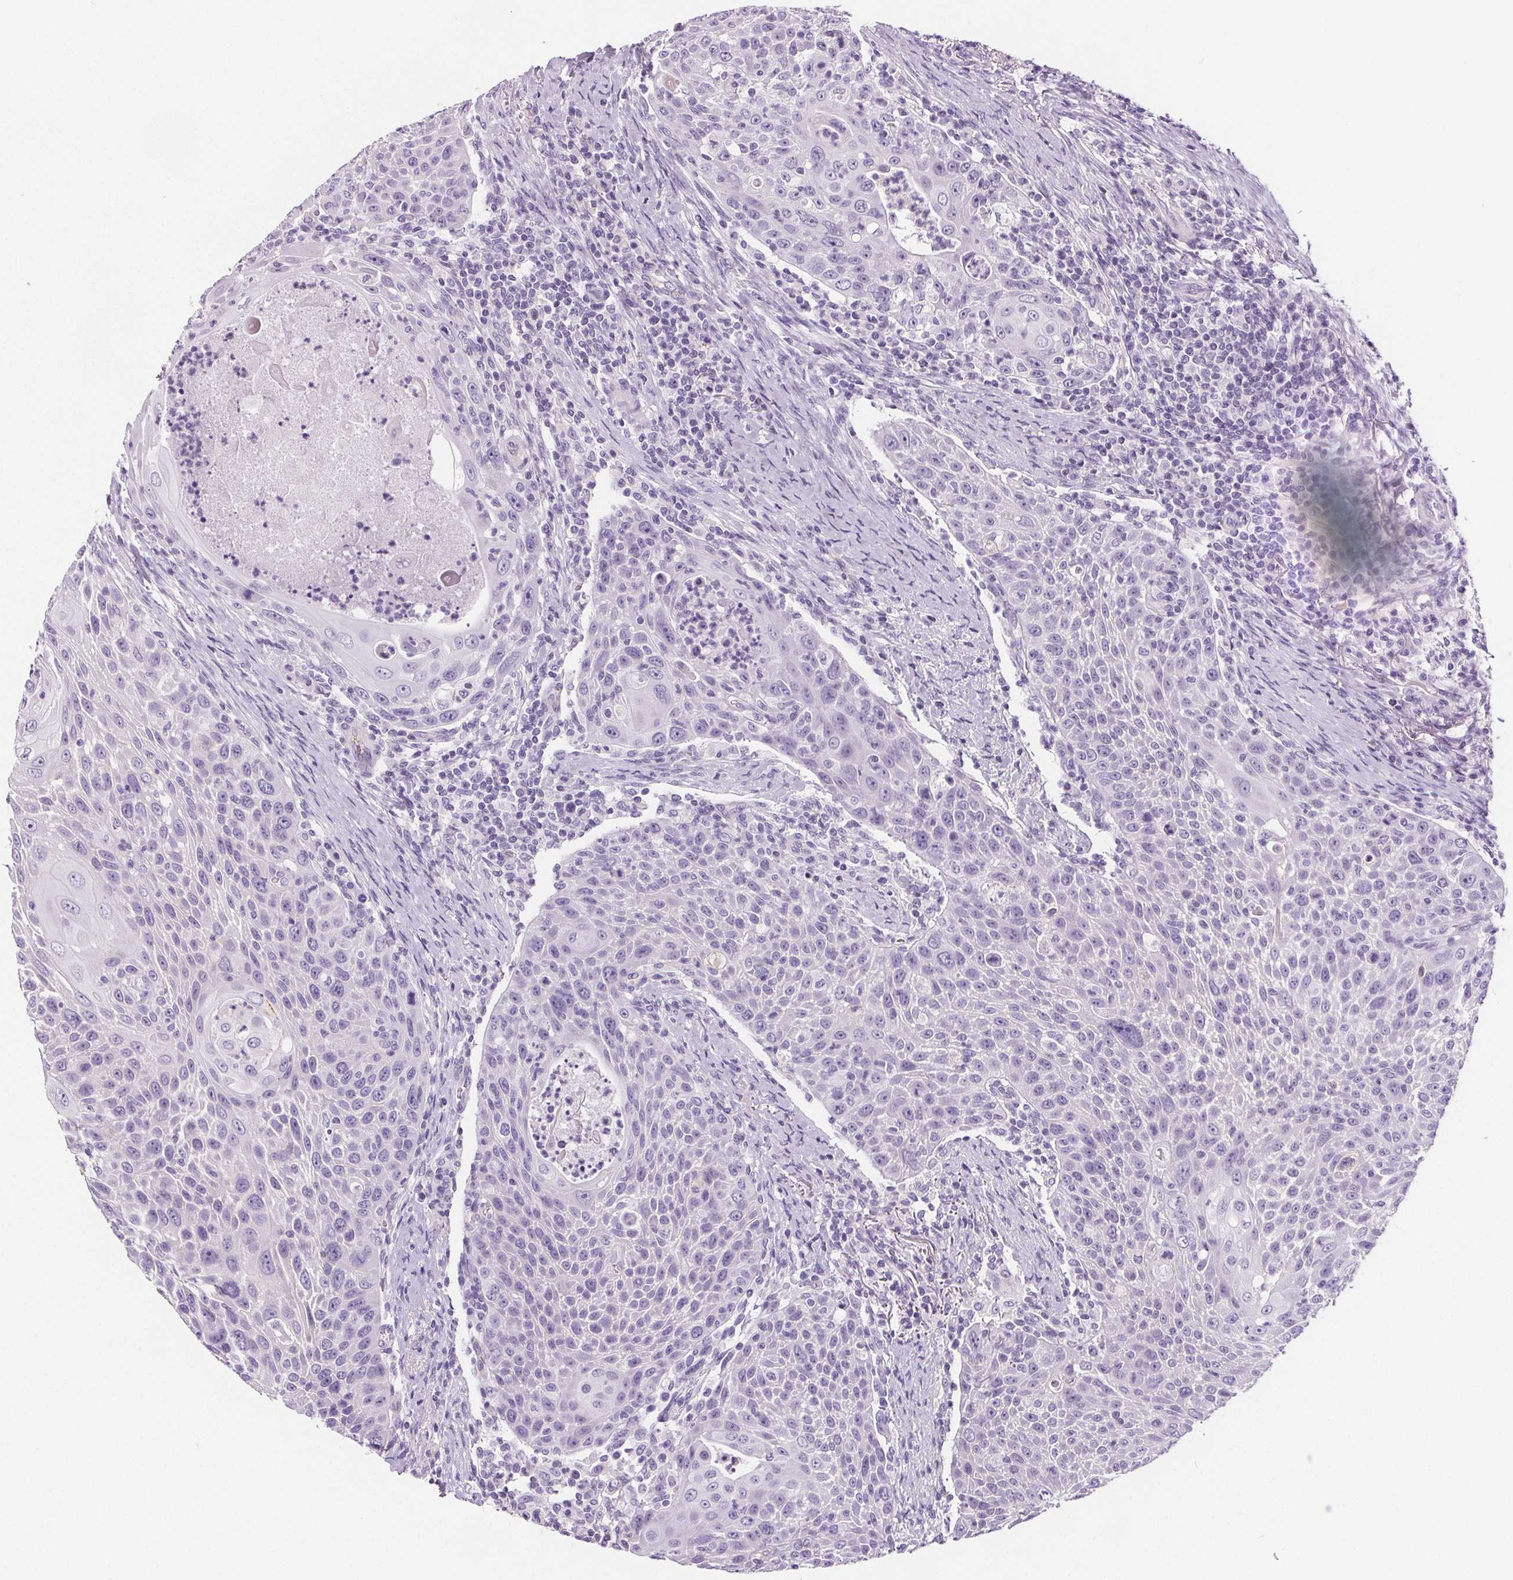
{"staining": {"intensity": "negative", "quantity": "none", "location": "none"}, "tissue": "head and neck cancer", "cell_type": "Tumor cells", "image_type": "cancer", "snomed": [{"axis": "morphology", "description": "Squamous cell carcinoma, NOS"}, {"axis": "topography", "description": "Head-Neck"}], "caption": "Tumor cells show no significant expression in squamous cell carcinoma (head and neck).", "gene": "CD5L", "patient": {"sex": "male", "age": 69}}